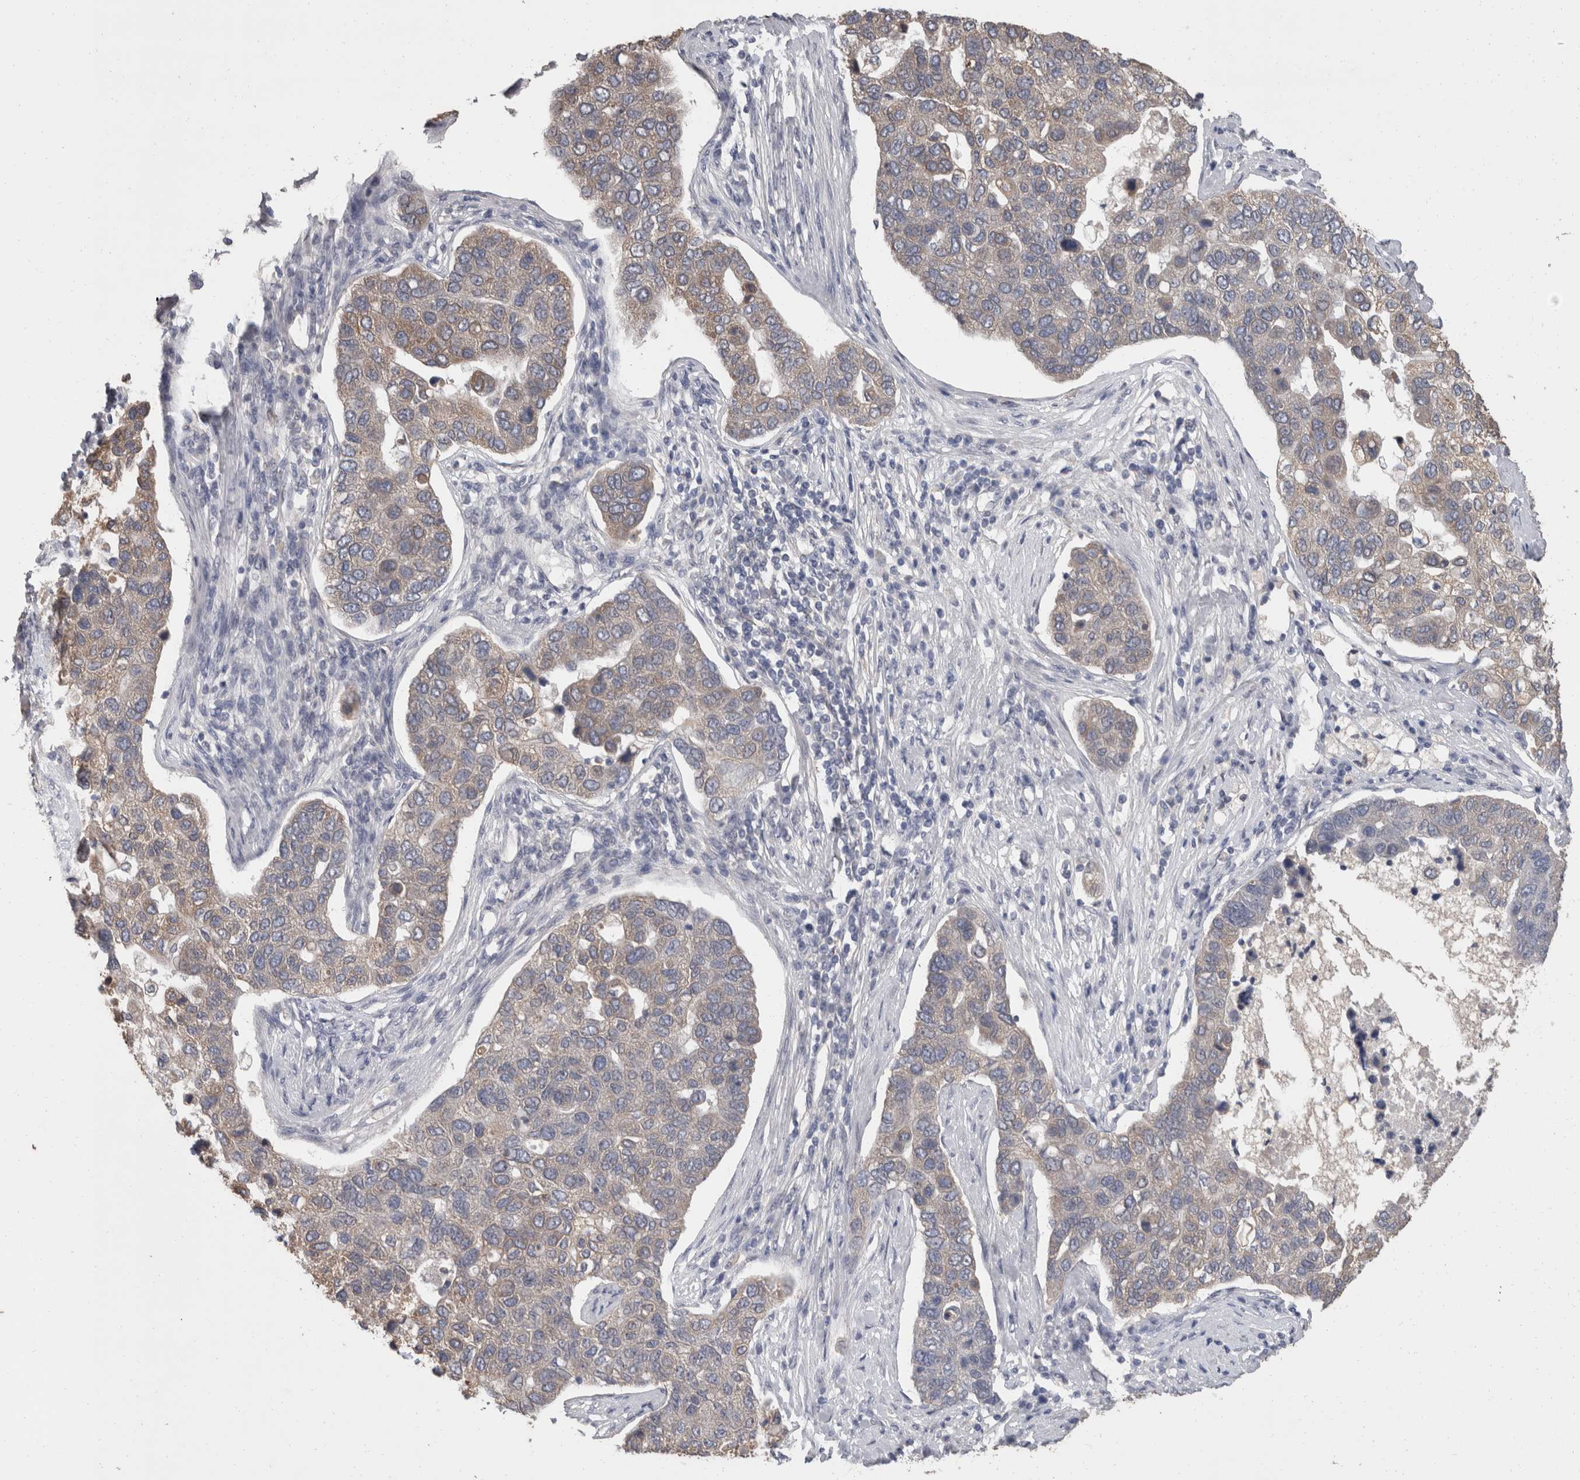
{"staining": {"intensity": "weak", "quantity": "25%-75%", "location": "cytoplasmic/membranous"}, "tissue": "pancreatic cancer", "cell_type": "Tumor cells", "image_type": "cancer", "snomed": [{"axis": "morphology", "description": "Adenocarcinoma, NOS"}, {"axis": "topography", "description": "Pancreas"}], "caption": "Protein staining demonstrates weak cytoplasmic/membranous staining in approximately 25%-75% of tumor cells in pancreatic cancer.", "gene": "FHOD3", "patient": {"sex": "female", "age": 61}}